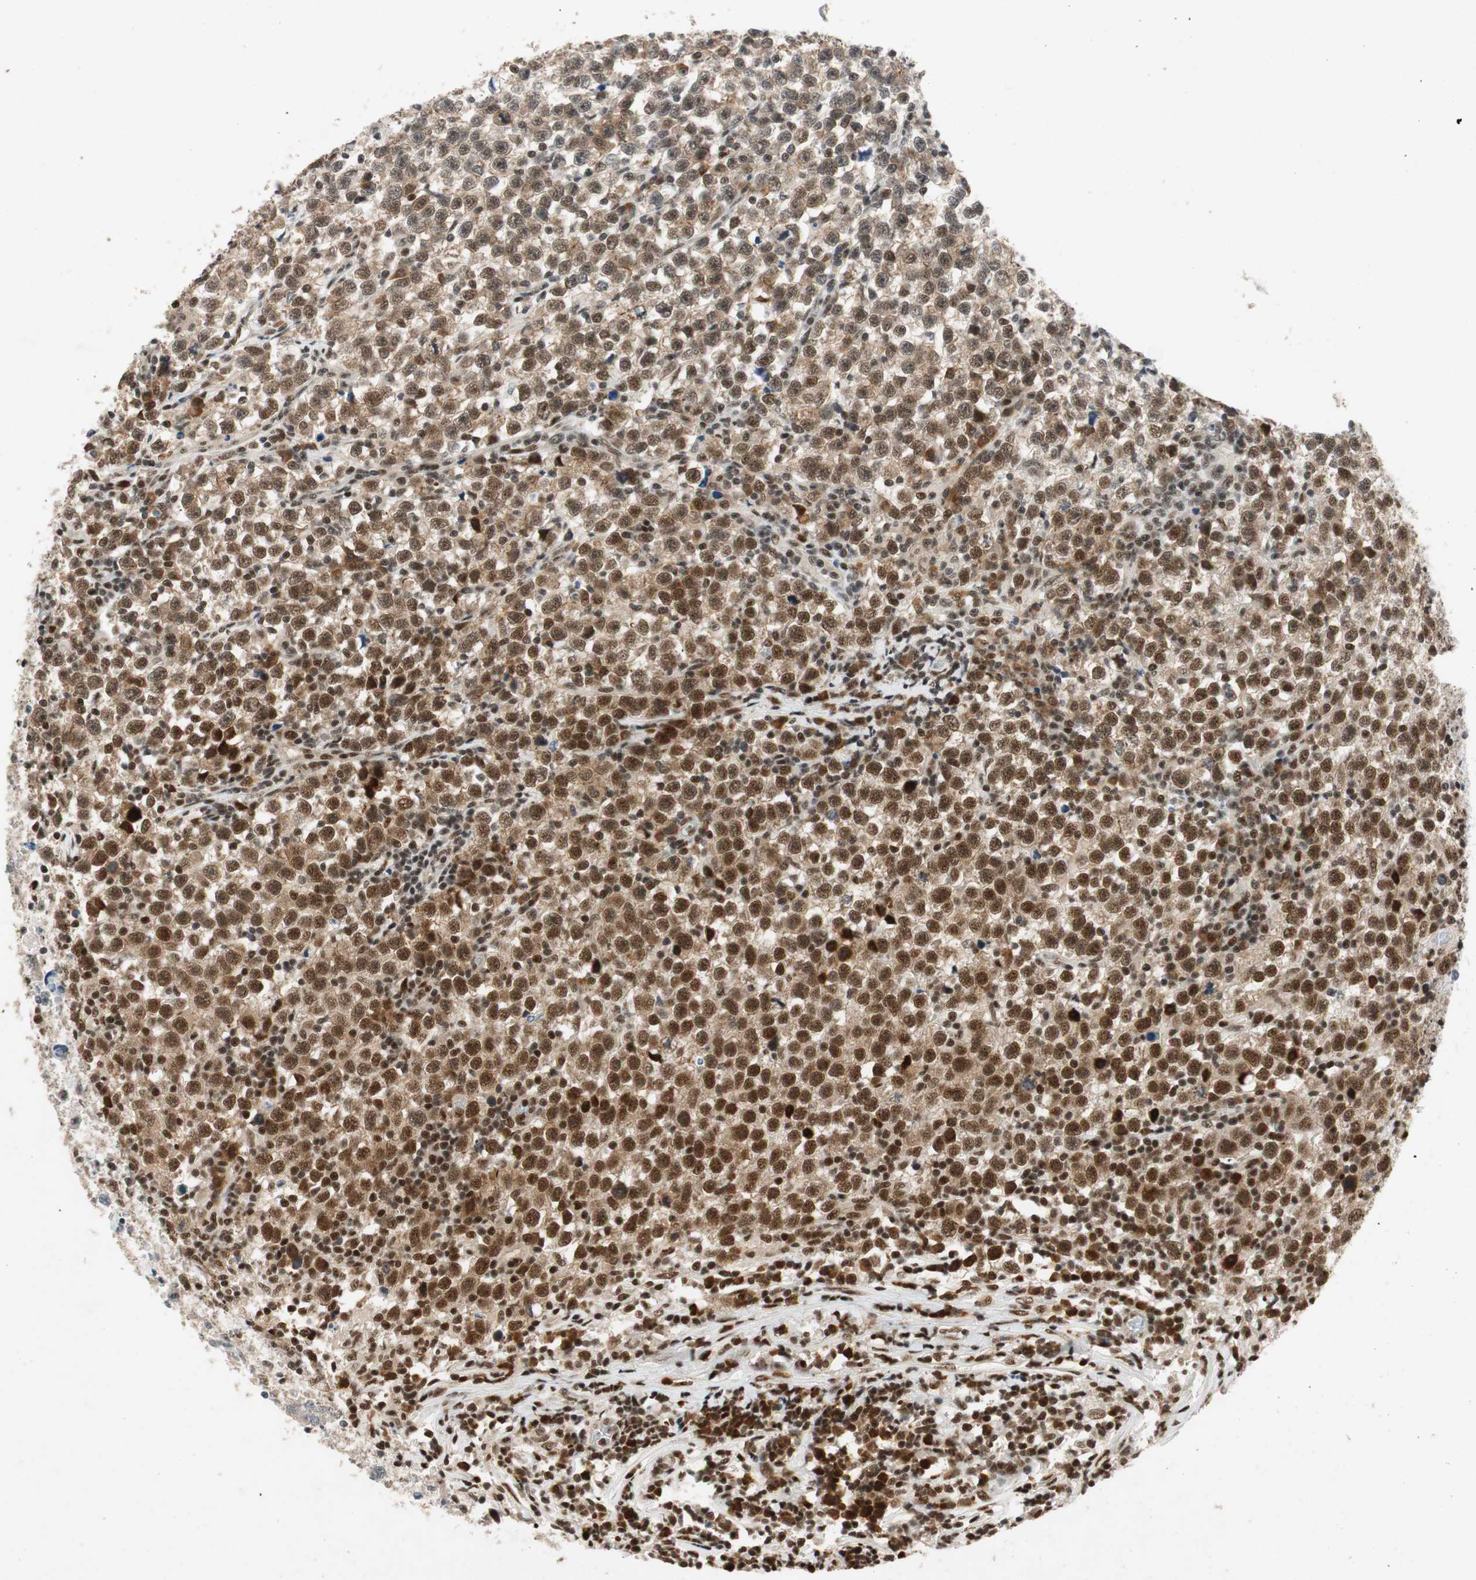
{"staining": {"intensity": "strong", "quantity": ">75%", "location": "nuclear"}, "tissue": "testis cancer", "cell_type": "Tumor cells", "image_type": "cancer", "snomed": [{"axis": "morphology", "description": "Seminoma, NOS"}, {"axis": "topography", "description": "Testis"}], "caption": "High-magnification brightfield microscopy of testis cancer stained with DAB (3,3'-diaminobenzidine) (brown) and counterstained with hematoxylin (blue). tumor cells exhibit strong nuclear positivity is seen in about>75% of cells.", "gene": "NCBP3", "patient": {"sex": "male", "age": 43}}